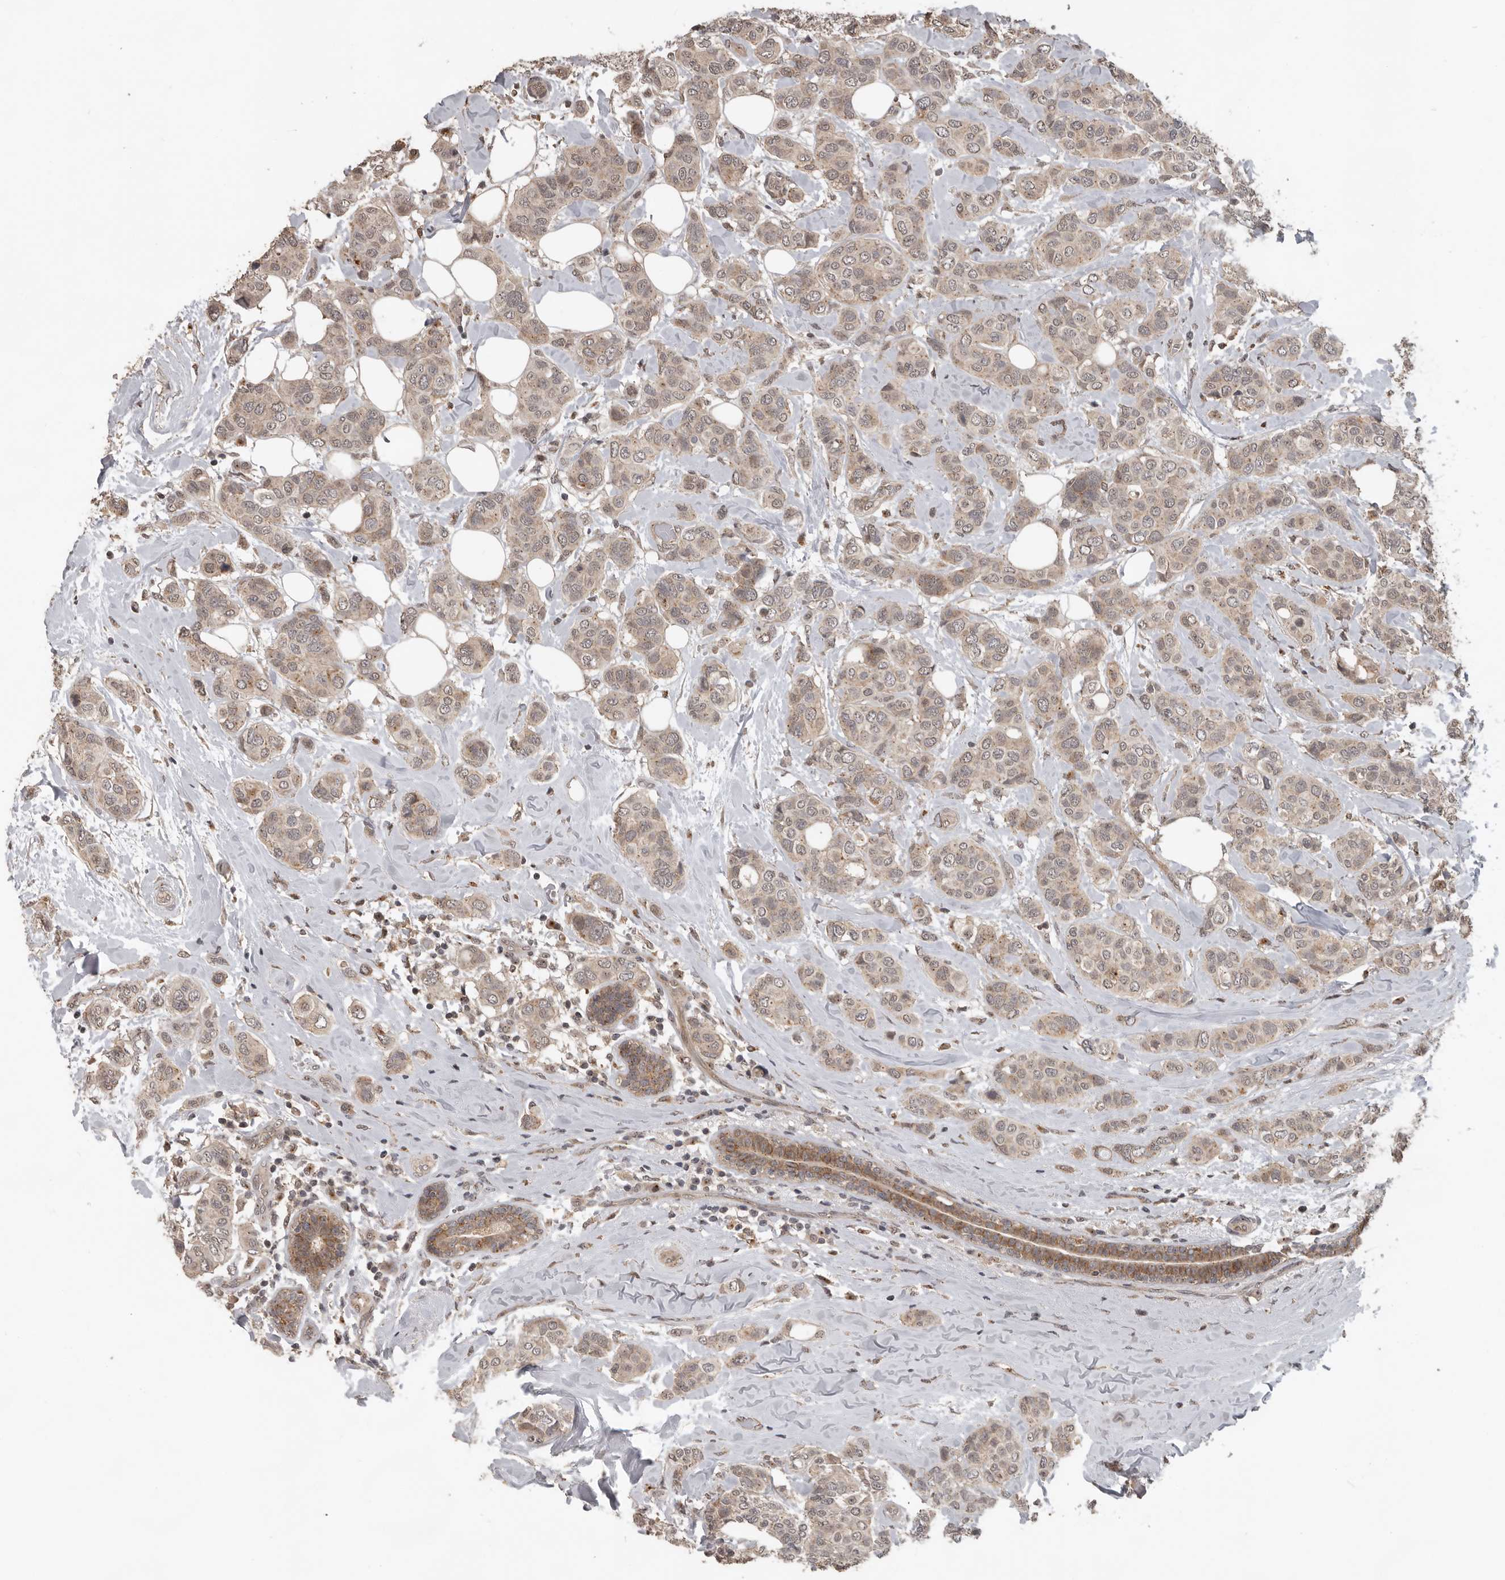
{"staining": {"intensity": "weak", "quantity": ">75%", "location": "cytoplasmic/membranous,nuclear"}, "tissue": "breast cancer", "cell_type": "Tumor cells", "image_type": "cancer", "snomed": [{"axis": "morphology", "description": "Lobular carcinoma"}, {"axis": "topography", "description": "Breast"}], "caption": "Immunohistochemistry (IHC) (DAB) staining of human breast cancer (lobular carcinoma) displays weak cytoplasmic/membranous and nuclear protein staining in about >75% of tumor cells.", "gene": "CEP350", "patient": {"sex": "female", "age": 51}}